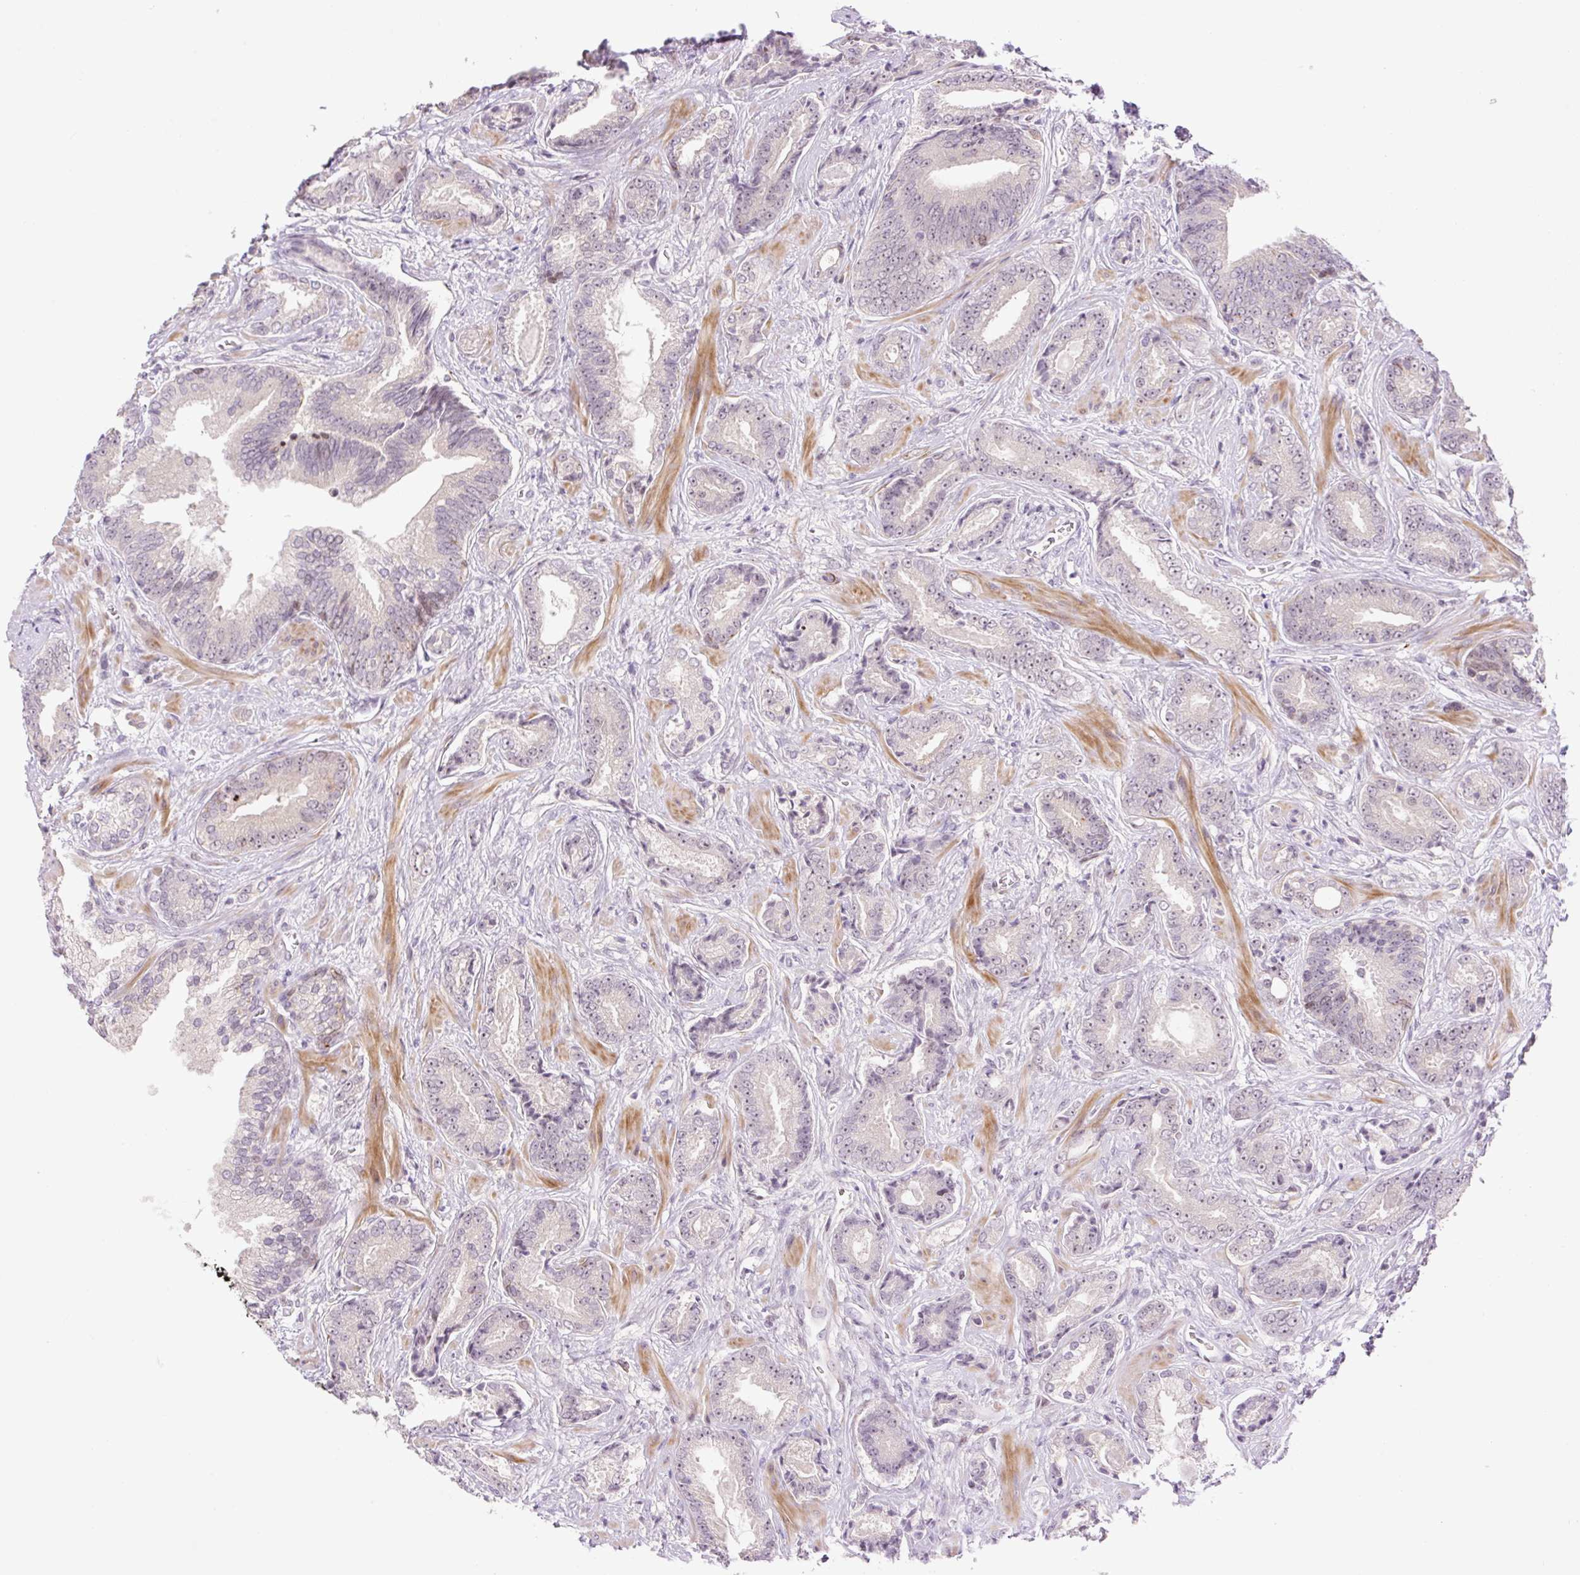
{"staining": {"intensity": "weak", "quantity": "<25%", "location": "nuclear"}, "tissue": "prostate cancer", "cell_type": "Tumor cells", "image_type": "cancer", "snomed": [{"axis": "morphology", "description": "Adenocarcinoma, Low grade"}, {"axis": "topography", "description": "Prostate"}], "caption": "High power microscopy photomicrograph of an immunohistochemistry (IHC) photomicrograph of prostate cancer (low-grade adenocarcinoma), revealing no significant positivity in tumor cells. (Brightfield microscopy of DAB (3,3'-diaminobenzidine) IHC at high magnification).", "gene": "ZNF417", "patient": {"sex": "male", "age": 62}}